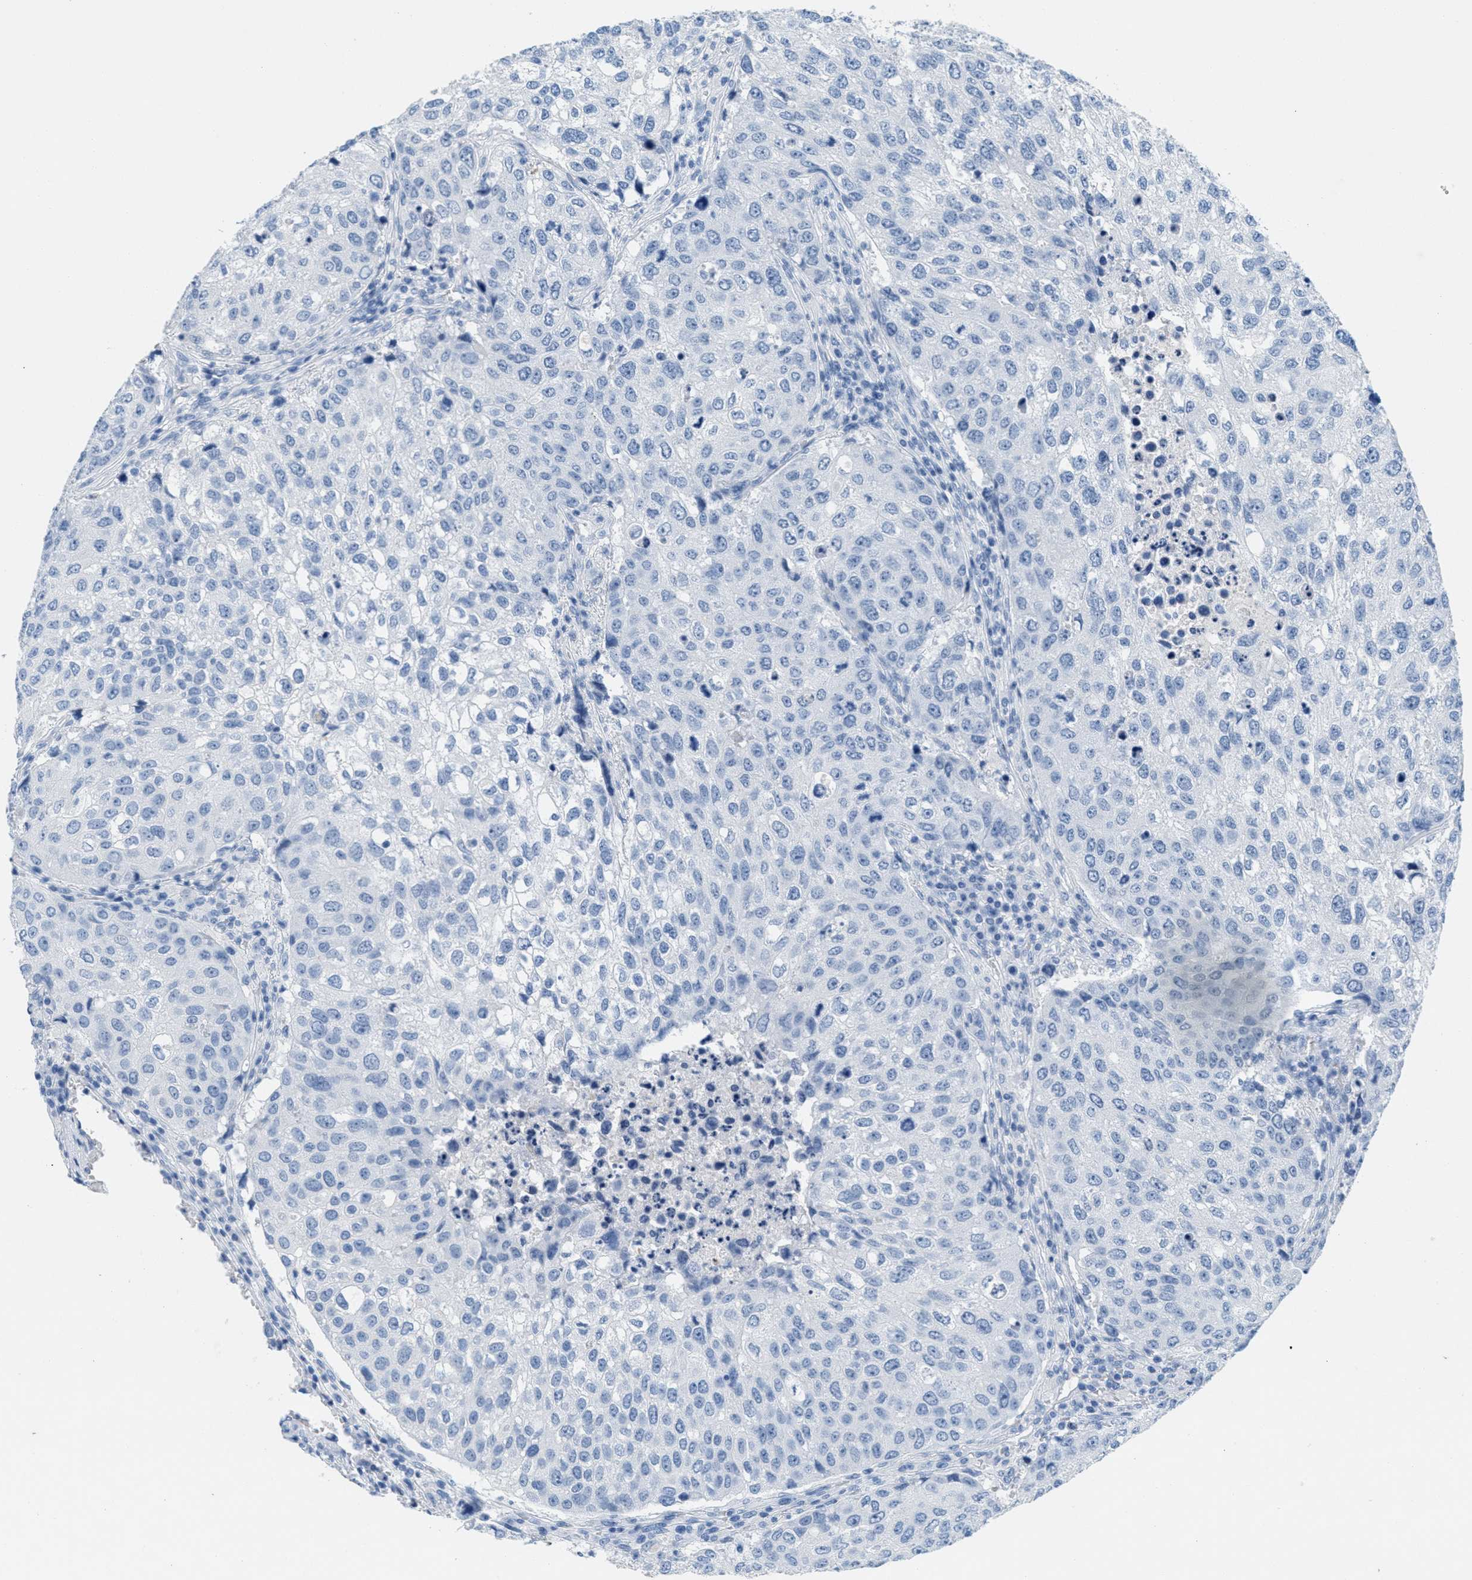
{"staining": {"intensity": "negative", "quantity": "none", "location": "none"}, "tissue": "urothelial cancer", "cell_type": "Tumor cells", "image_type": "cancer", "snomed": [{"axis": "morphology", "description": "Urothelial carcinoma, High grade"}, {"axis": "topography", "description": "Lymph node"}, {"axis": "topography", "description": "Urinary bladder"}], "caption": "This is a micrograph of IHC staining of urothelial cancer, which shows no positivity in tumor cells.", "gene": "GPM6A", "patient": {"sex": "male", "age": 51}}